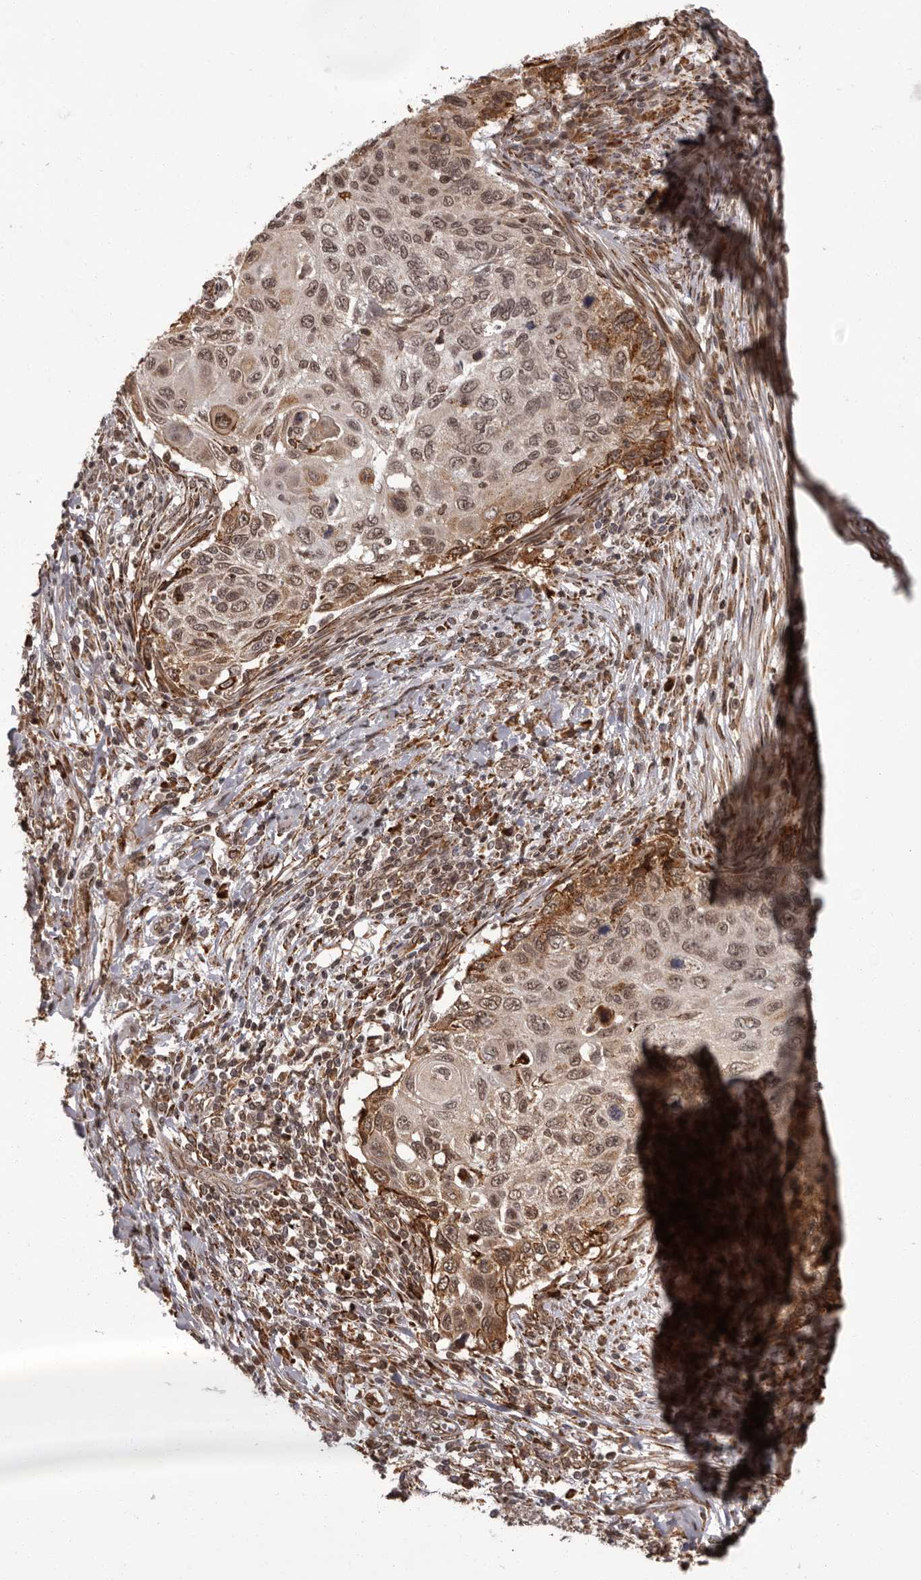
{"staining": {"intensity": "moderate", "quantity": ">75%", "location": "cytoplasmic/membranous,nuclear"}, "tissue": "cervical cancer", "cell_type": "Tumor cells", "image_type": "cancer", "snomed": [{"axis": "morphology", "description": "Squamous cell carcinoma, NOS"}, {"axis": "topography", "description": "Cervix"}], "caption": "Approximately >75% of tumor cells in cervical cancer display moderate cytoplasmic/membranous and nuclear protein positivity as visualized by brown immunohistochemical staining.", "gene": "IL32", "patient": {"sex": "female", "age": 70}}